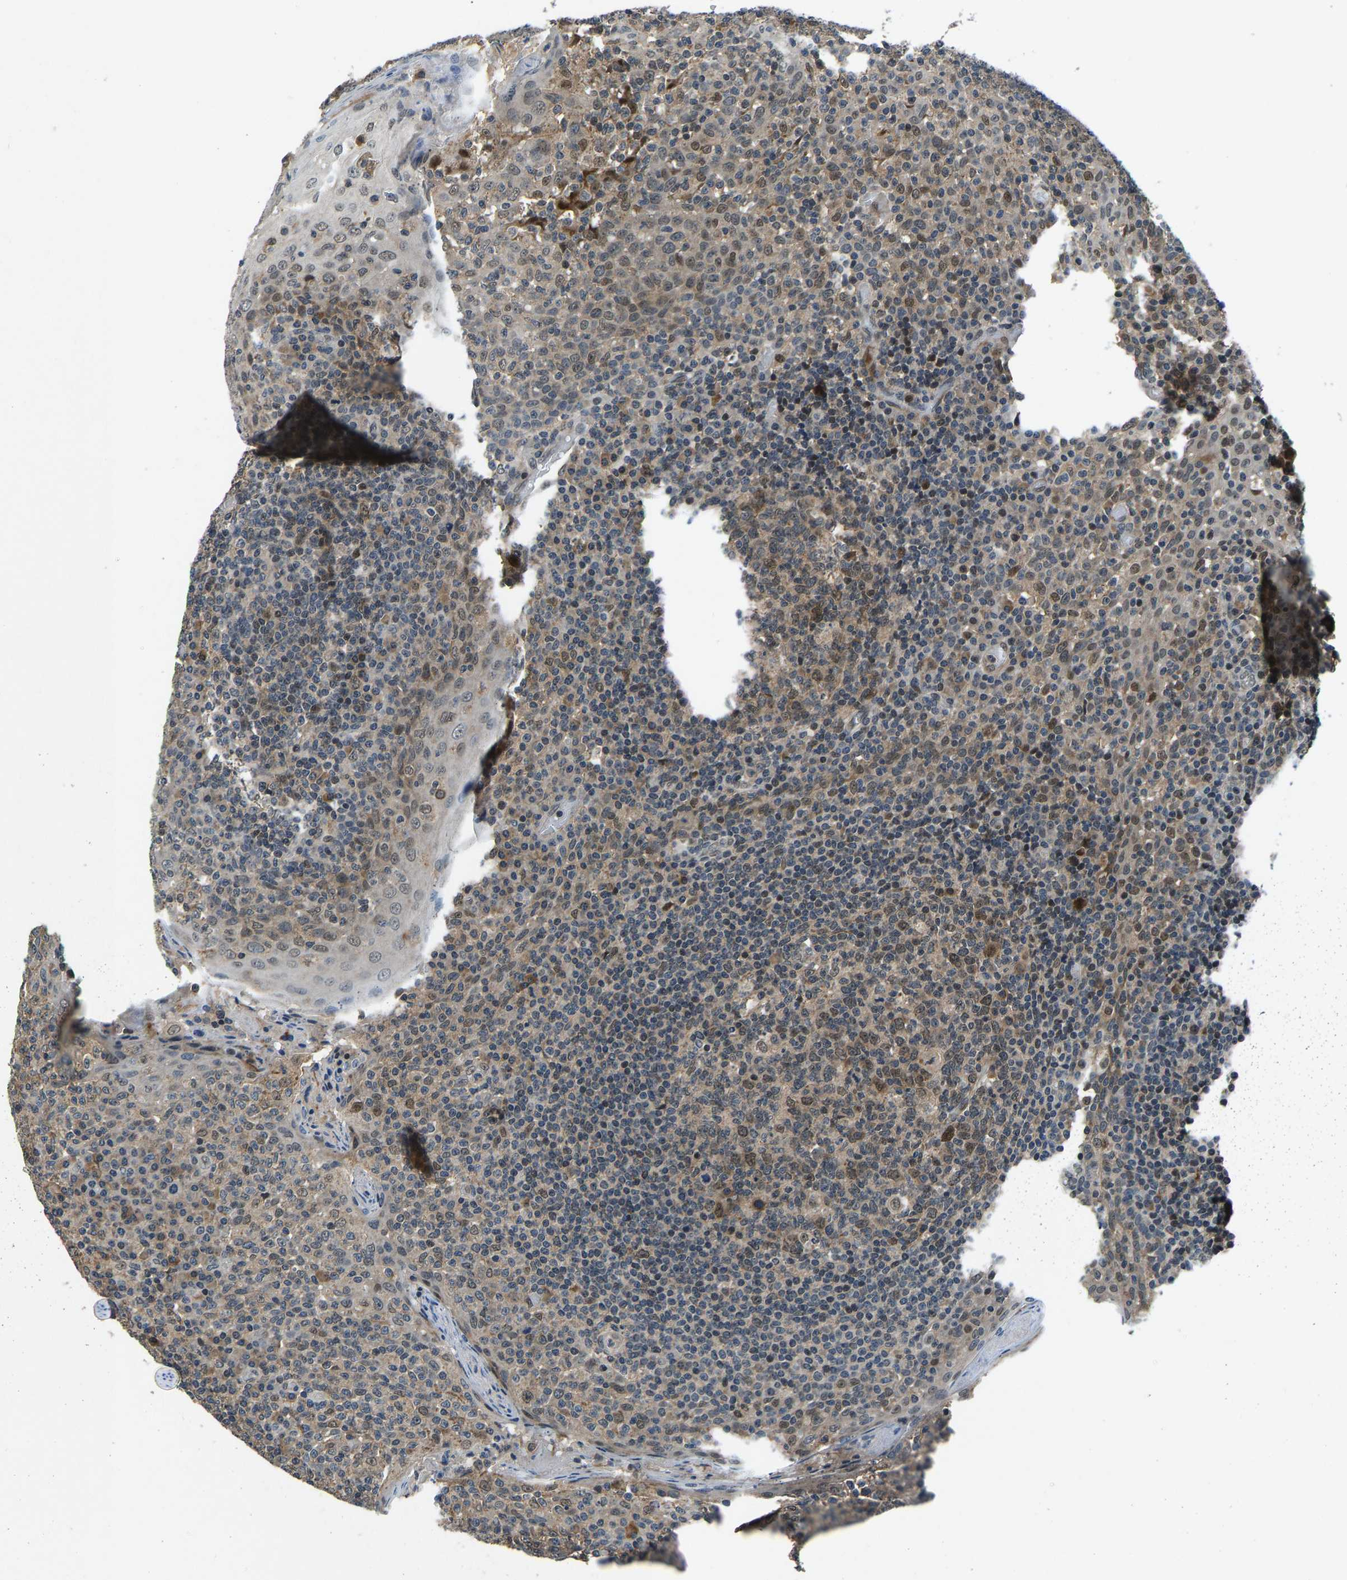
{"staining": {"intensity": "moderate", "quantity": ">75%", "location": "cytoplasmic/membranous,nuclear"}, "tissue": "tonsil", "cell_type": "Germinal center cells", "image_type": "normal", "snomed": [{"axis": "morphology", "description": "Normal tissue, NOS"}, {"axis": "topography", "description": "Tonsil"}], "caption": "DAB (3,3'-diaminobenzidine) immunohistochemical staining of unremarkable human tonsil displays moderate cytoplasmic/membranous,nuclear protein staining in about >75% of germinal center cells.", "gene": "RLIM", "patient": {"sex": "female", "age": 19}}